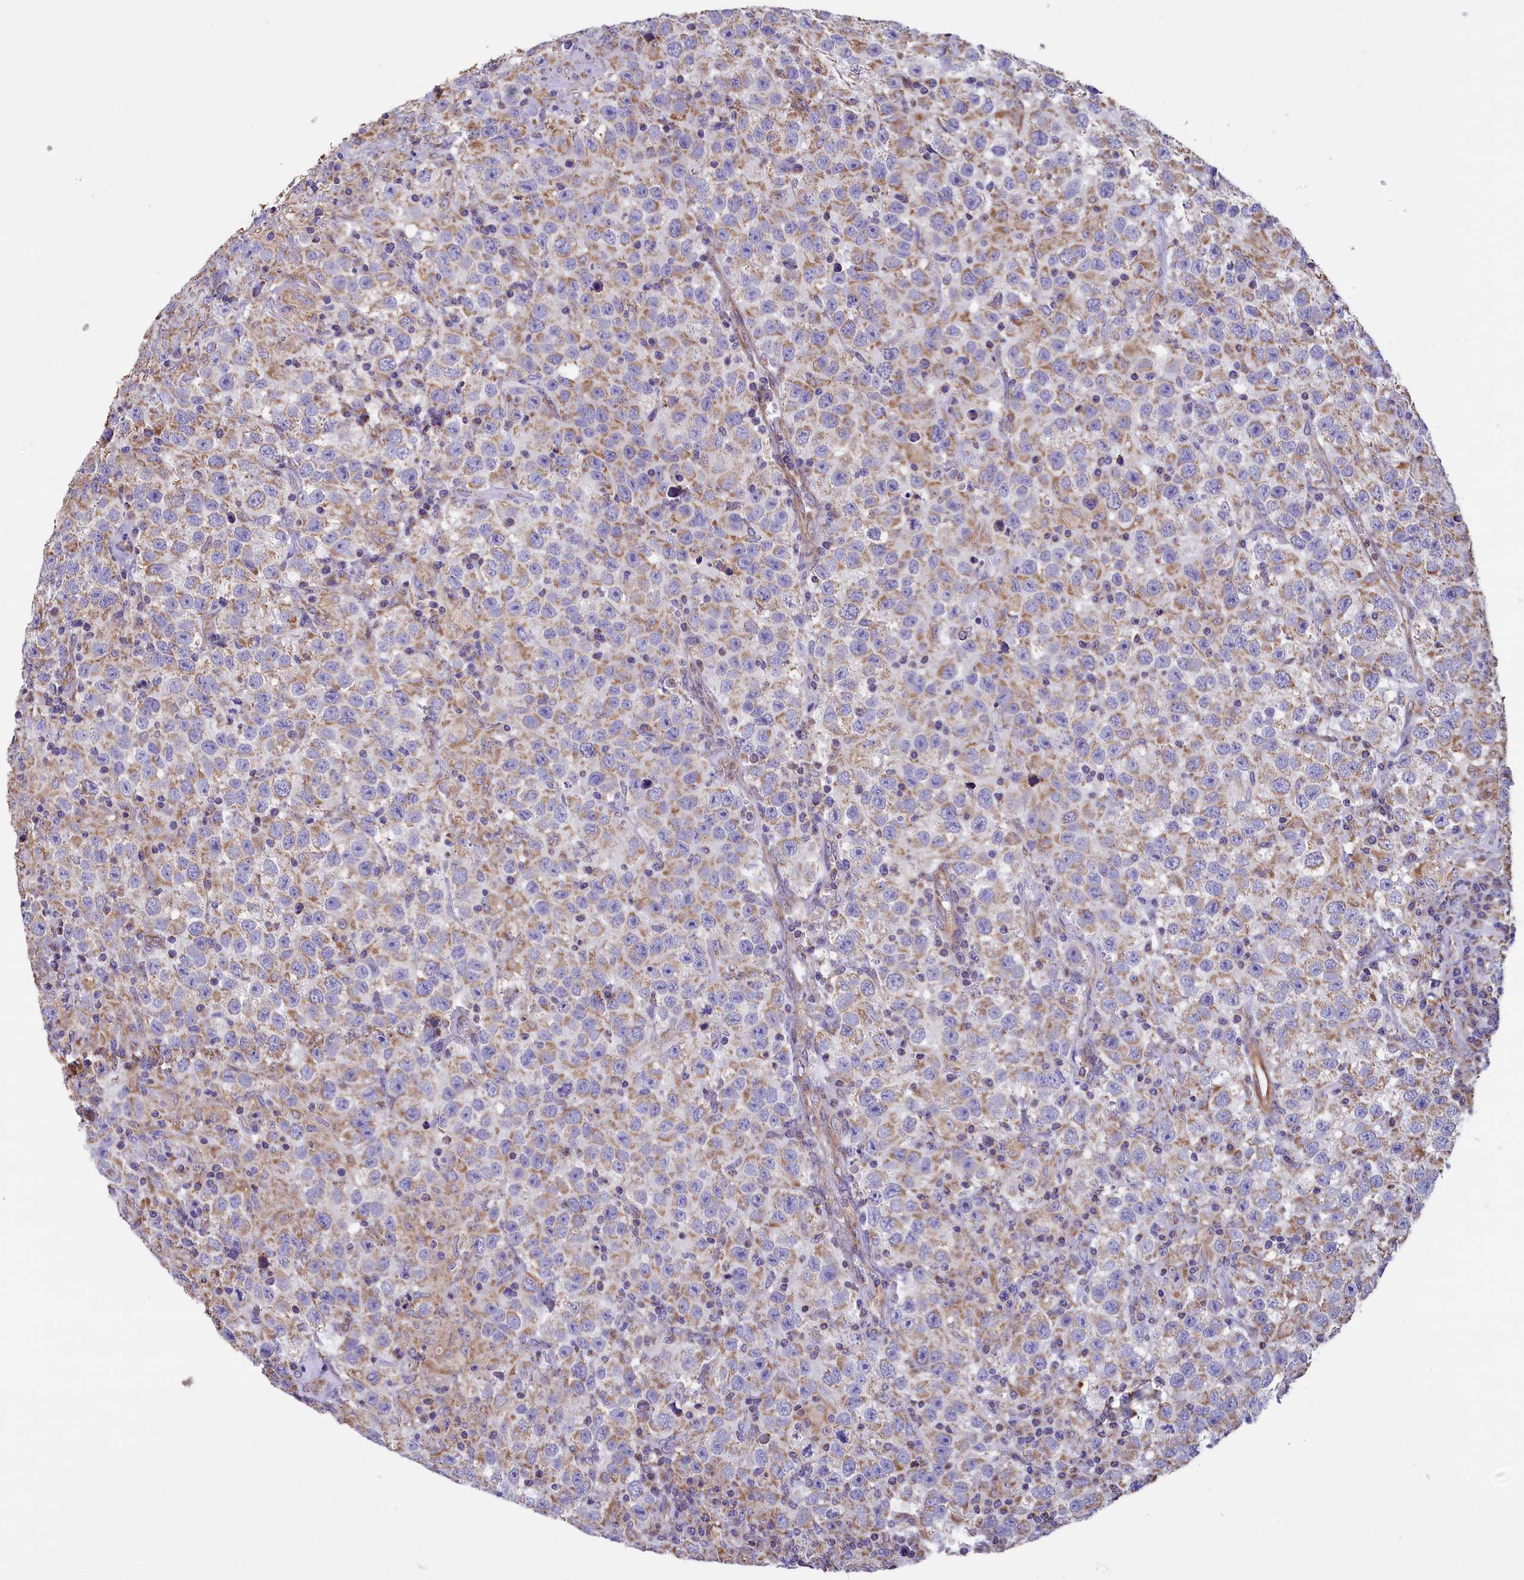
{"staining": {"intensity": "weak", "quantity": ">75%", "location": "cytoplasmic/membranous"}, "tissue": "testis cancer", "cell_type": "Tumor cells", "image_type": "cancer", "snomed": [{"axis": "morphology", "description": "Seminoma, NOS"}, {"axis": "topography", "description": "Testis"}], "caption": "Immunohistochemistry photomicrograph of neoplastic tissue: human testis seminoma stained using IHC displays low levels of weak protein expression localized specifically in the cytoplasmic/membranous of tumor cells, appearing as a cytoplasmic/membranous brown color.", "gene": "GATB", "patient": {"sex": "male", "age": 41}}